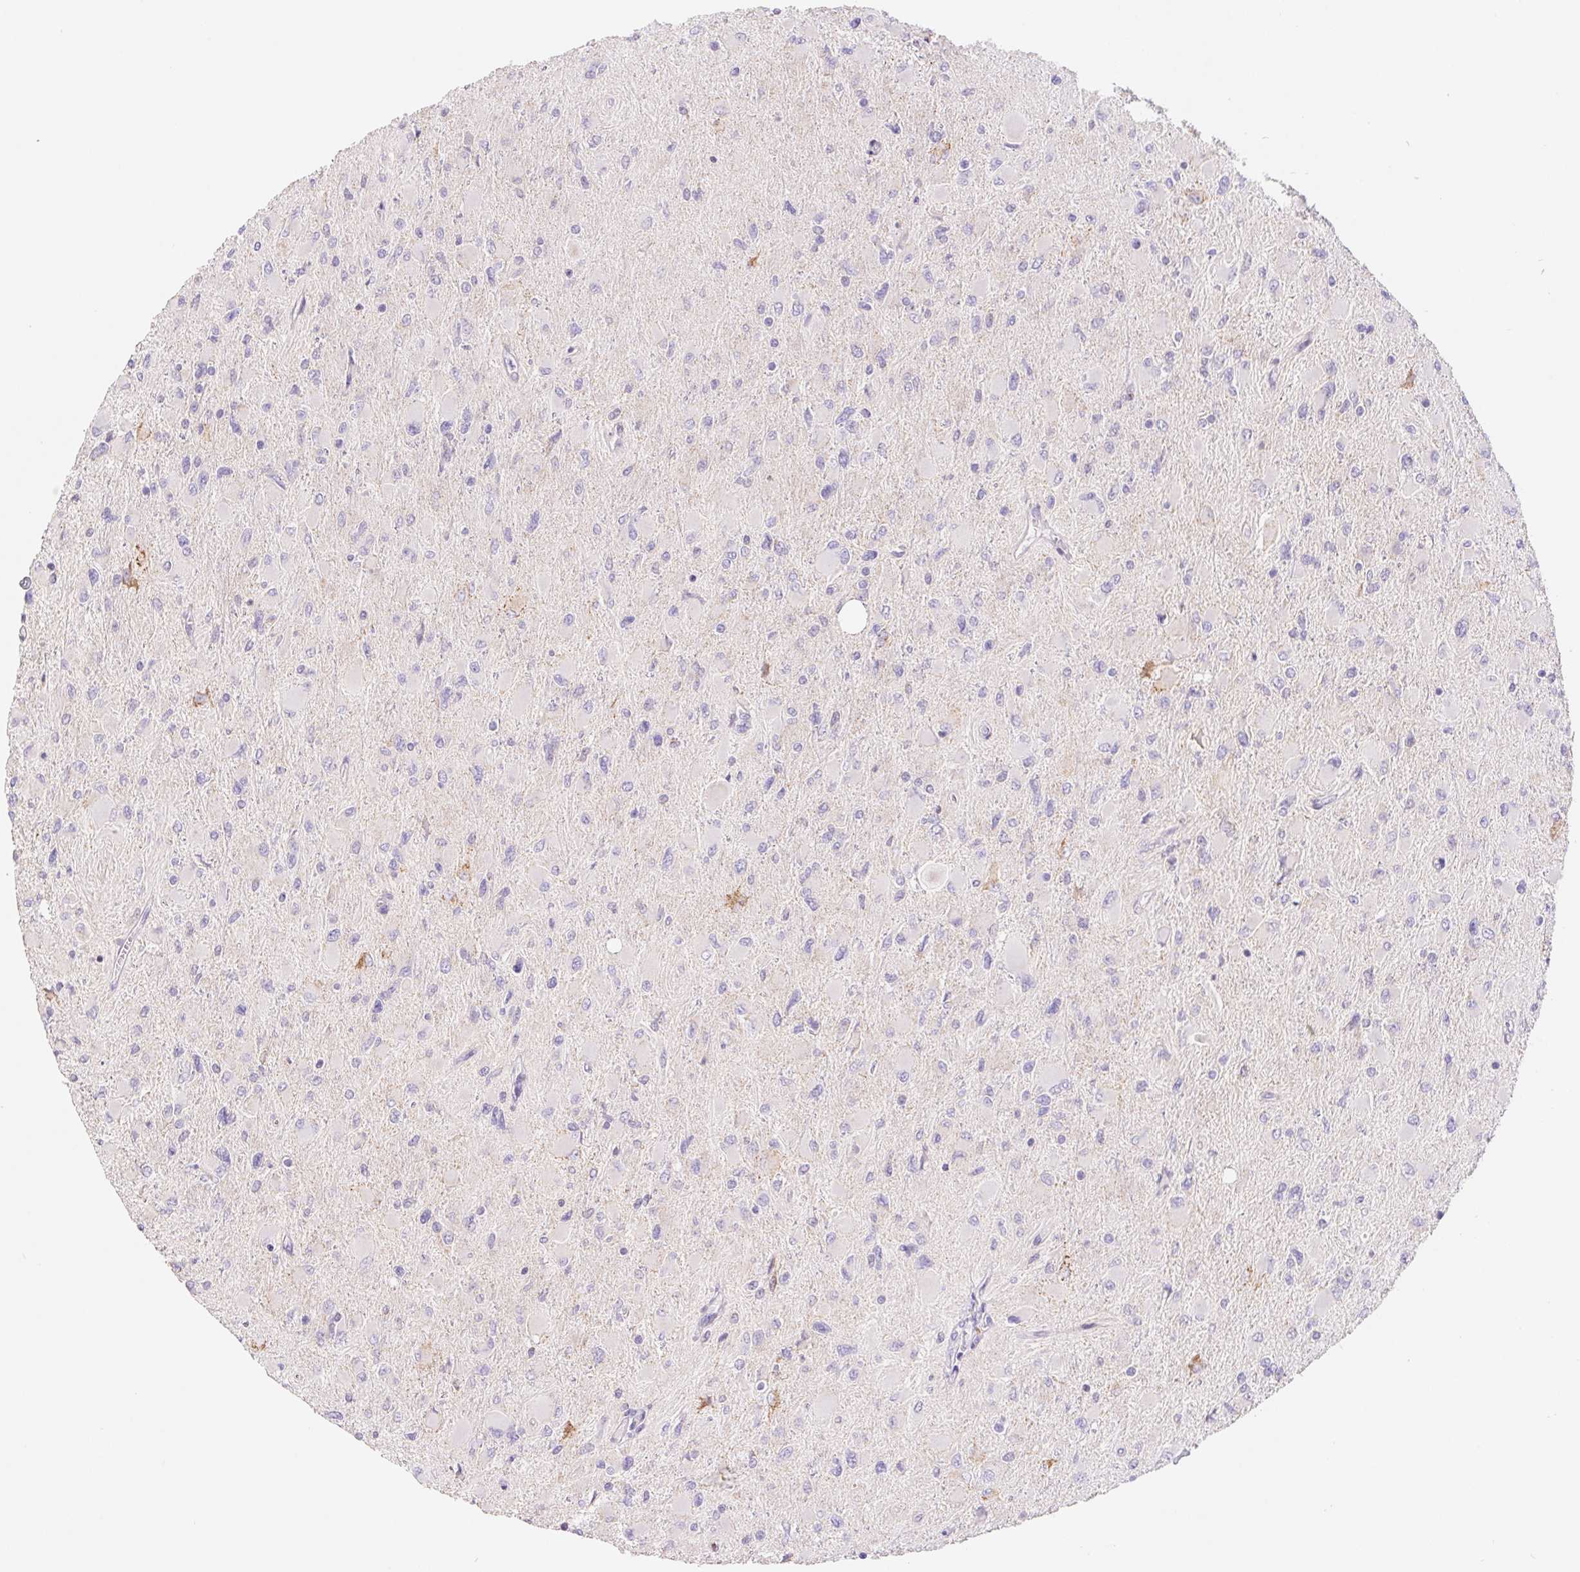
{"staining": {"intensity": "negative", "quantity": "none", "location": "none"}, "tissue": "glioma", "cell_type": "Tumor cells", "image_type": "cancer", "snomed": [{"axis": "morphology", "description": "Glioma, malignant, High grade"}, {"axis": "topography", "description": "Cerebral cortex"}], "caption": "There is no significant staining in tumor cells of malignant high-grade glioma. Brightfield microscopy of IHC stained with DAB (brown) and hematoxylin (blue), captured at high magnification.", "gene": "FKBP6", "patient": {"sex": "female", "age": 36}}